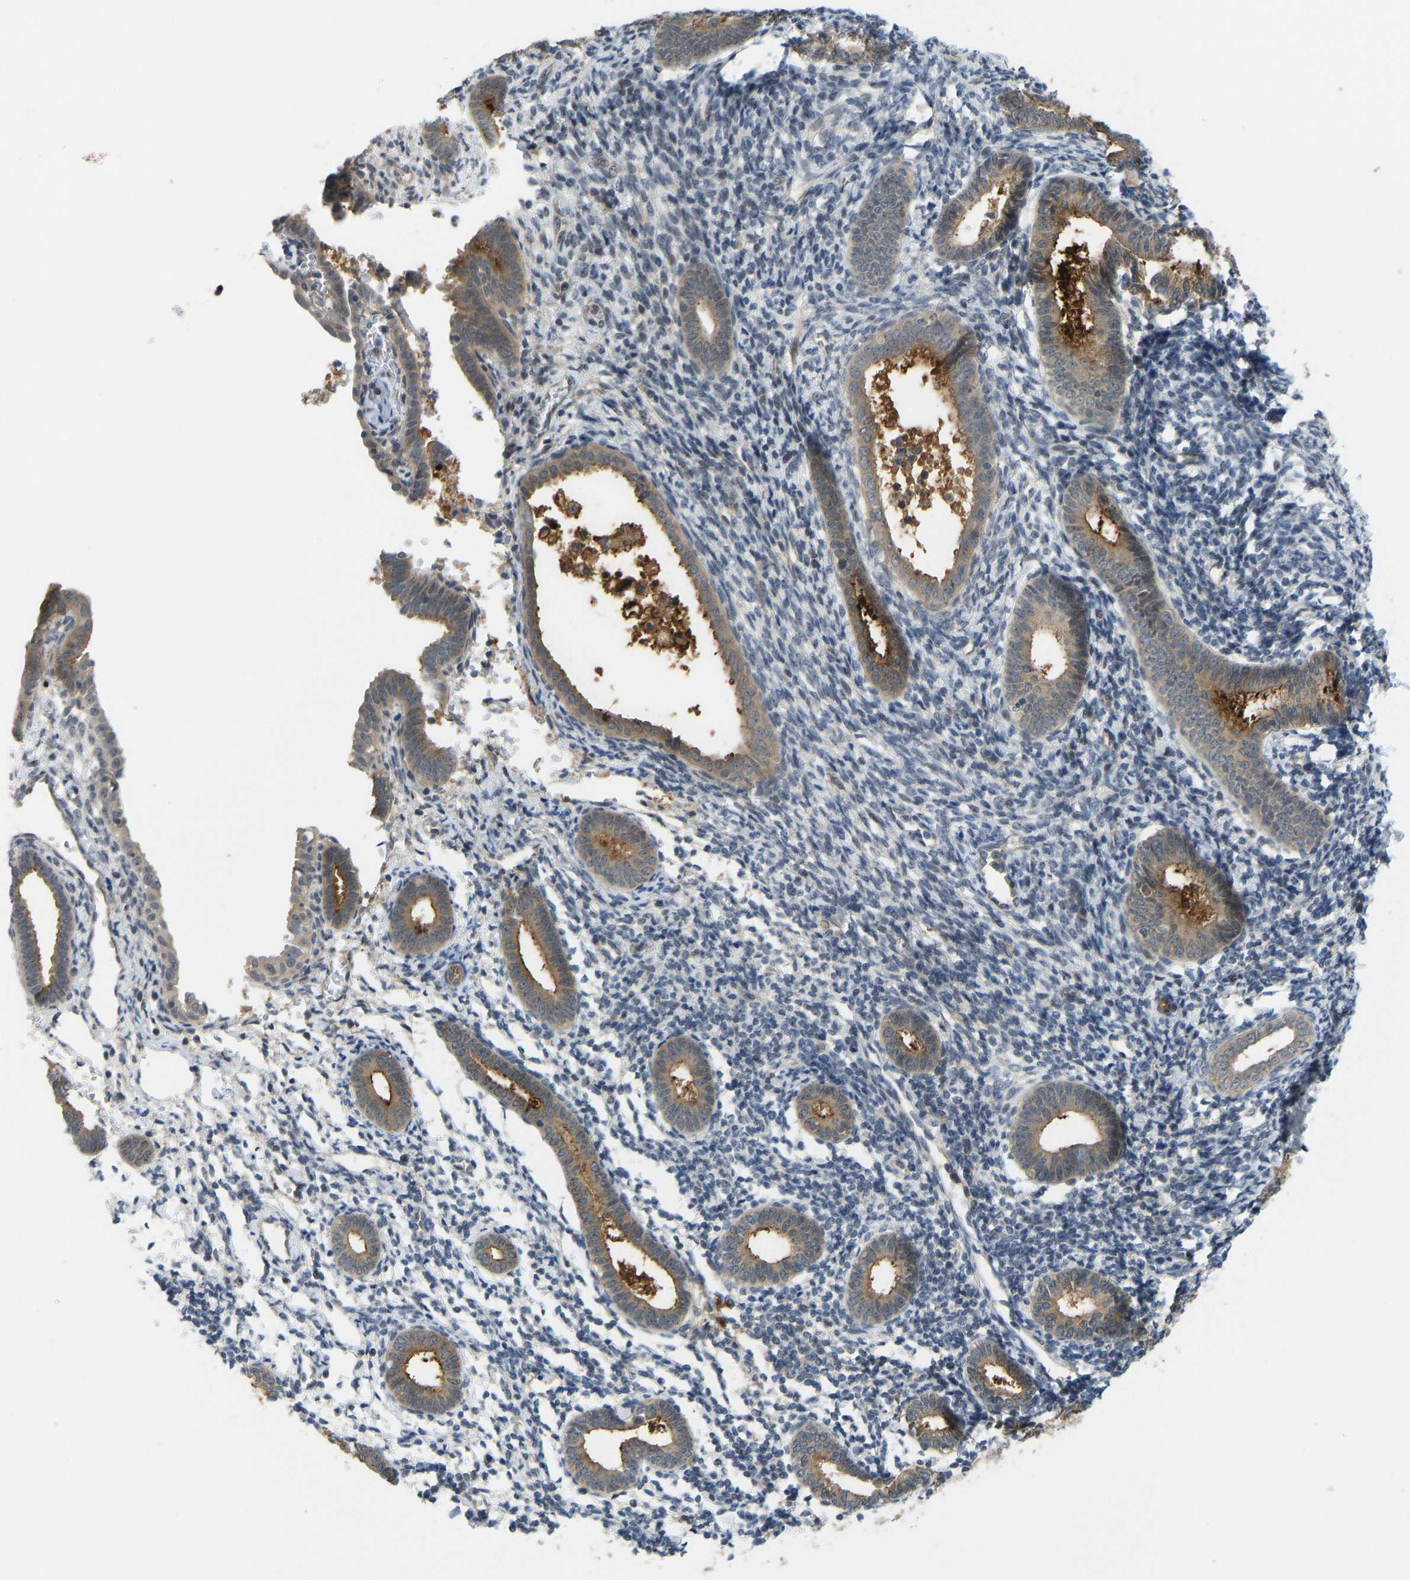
{"staining": {"intensity": "negative", "quantity": "none", "location": "none"}, "tissue": "endometrium", "cell_type": "Cells in endometrial stroma", "image_type": "normal", "snomed": [{"axis": "morphology", "description": "Normal tissue, NOS"}, {"axis": "morphology", "description": "Adenocarcinoma, NOS"}, {"axis": "topography", "description": "Endometrium"}], "caption": "Protein analysis of normal endometrium shows no significant expression in cells in endometrial stroma.", "gene": "CCT8", "patient": {"sex": "female", "age": 57}}